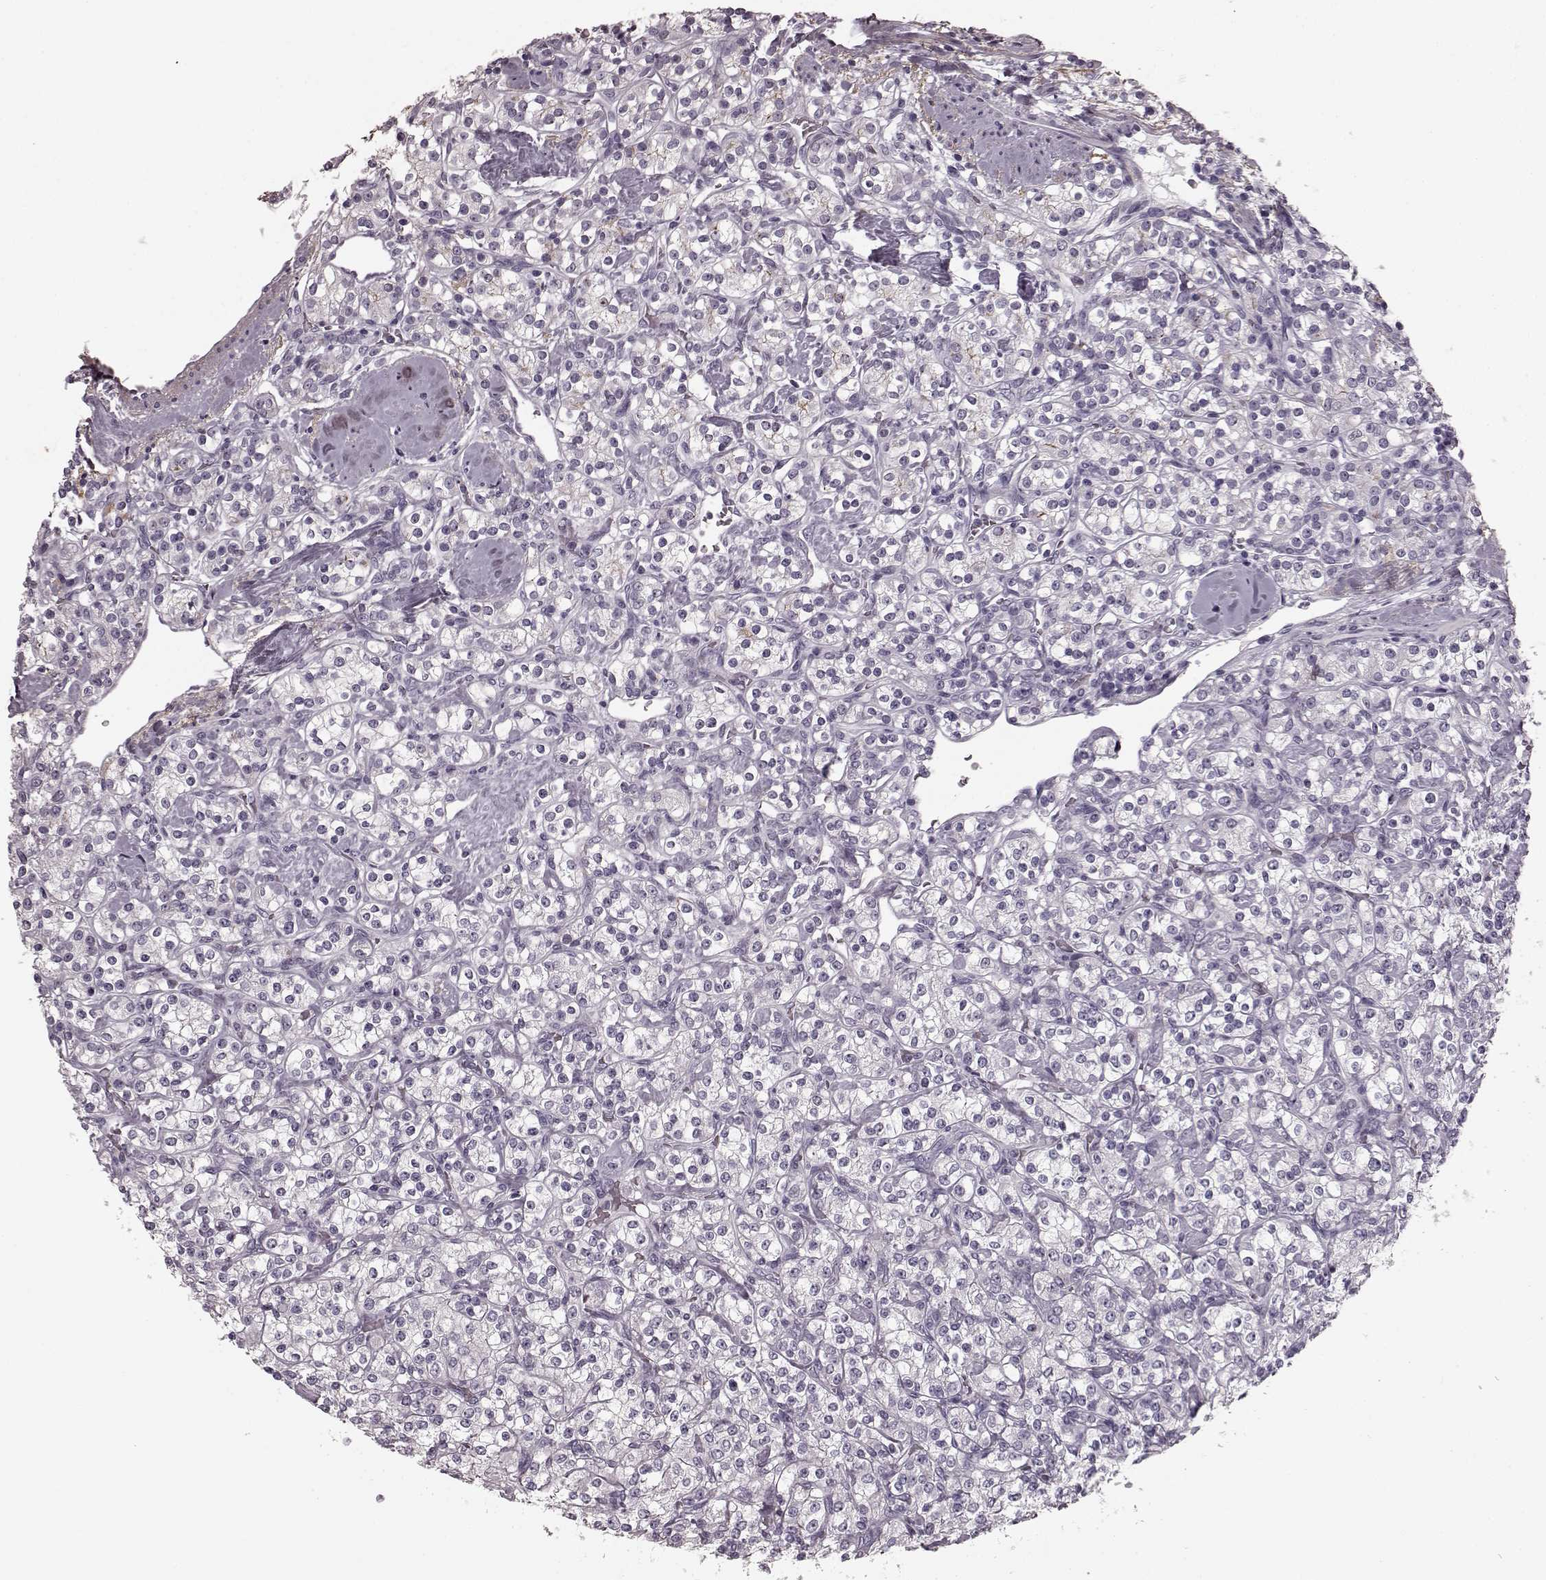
{"staining": {"intensity": "negative", "quantity": "none", "location": "none"}, "tissue": "renal cancer", "cell_type": "Tumor cells", "image_type": "cancer", "snomed": [{"axis": "morphology", "description": "Adenocarcinoma, NOS"}, {"axis": "topography", "description": "Kidney"}], "caption": "Photomicrograph shows no significant protein positivity in tumor cells of renal cancer (adenocarcinoma). The staining is performed using DAB (3,3'-diaminobenzidine) brown chromogen with nuclei counter-stained in using hematoxylin.", "gene": "CST7", "patient": {"sex": "male", "age": 77}}